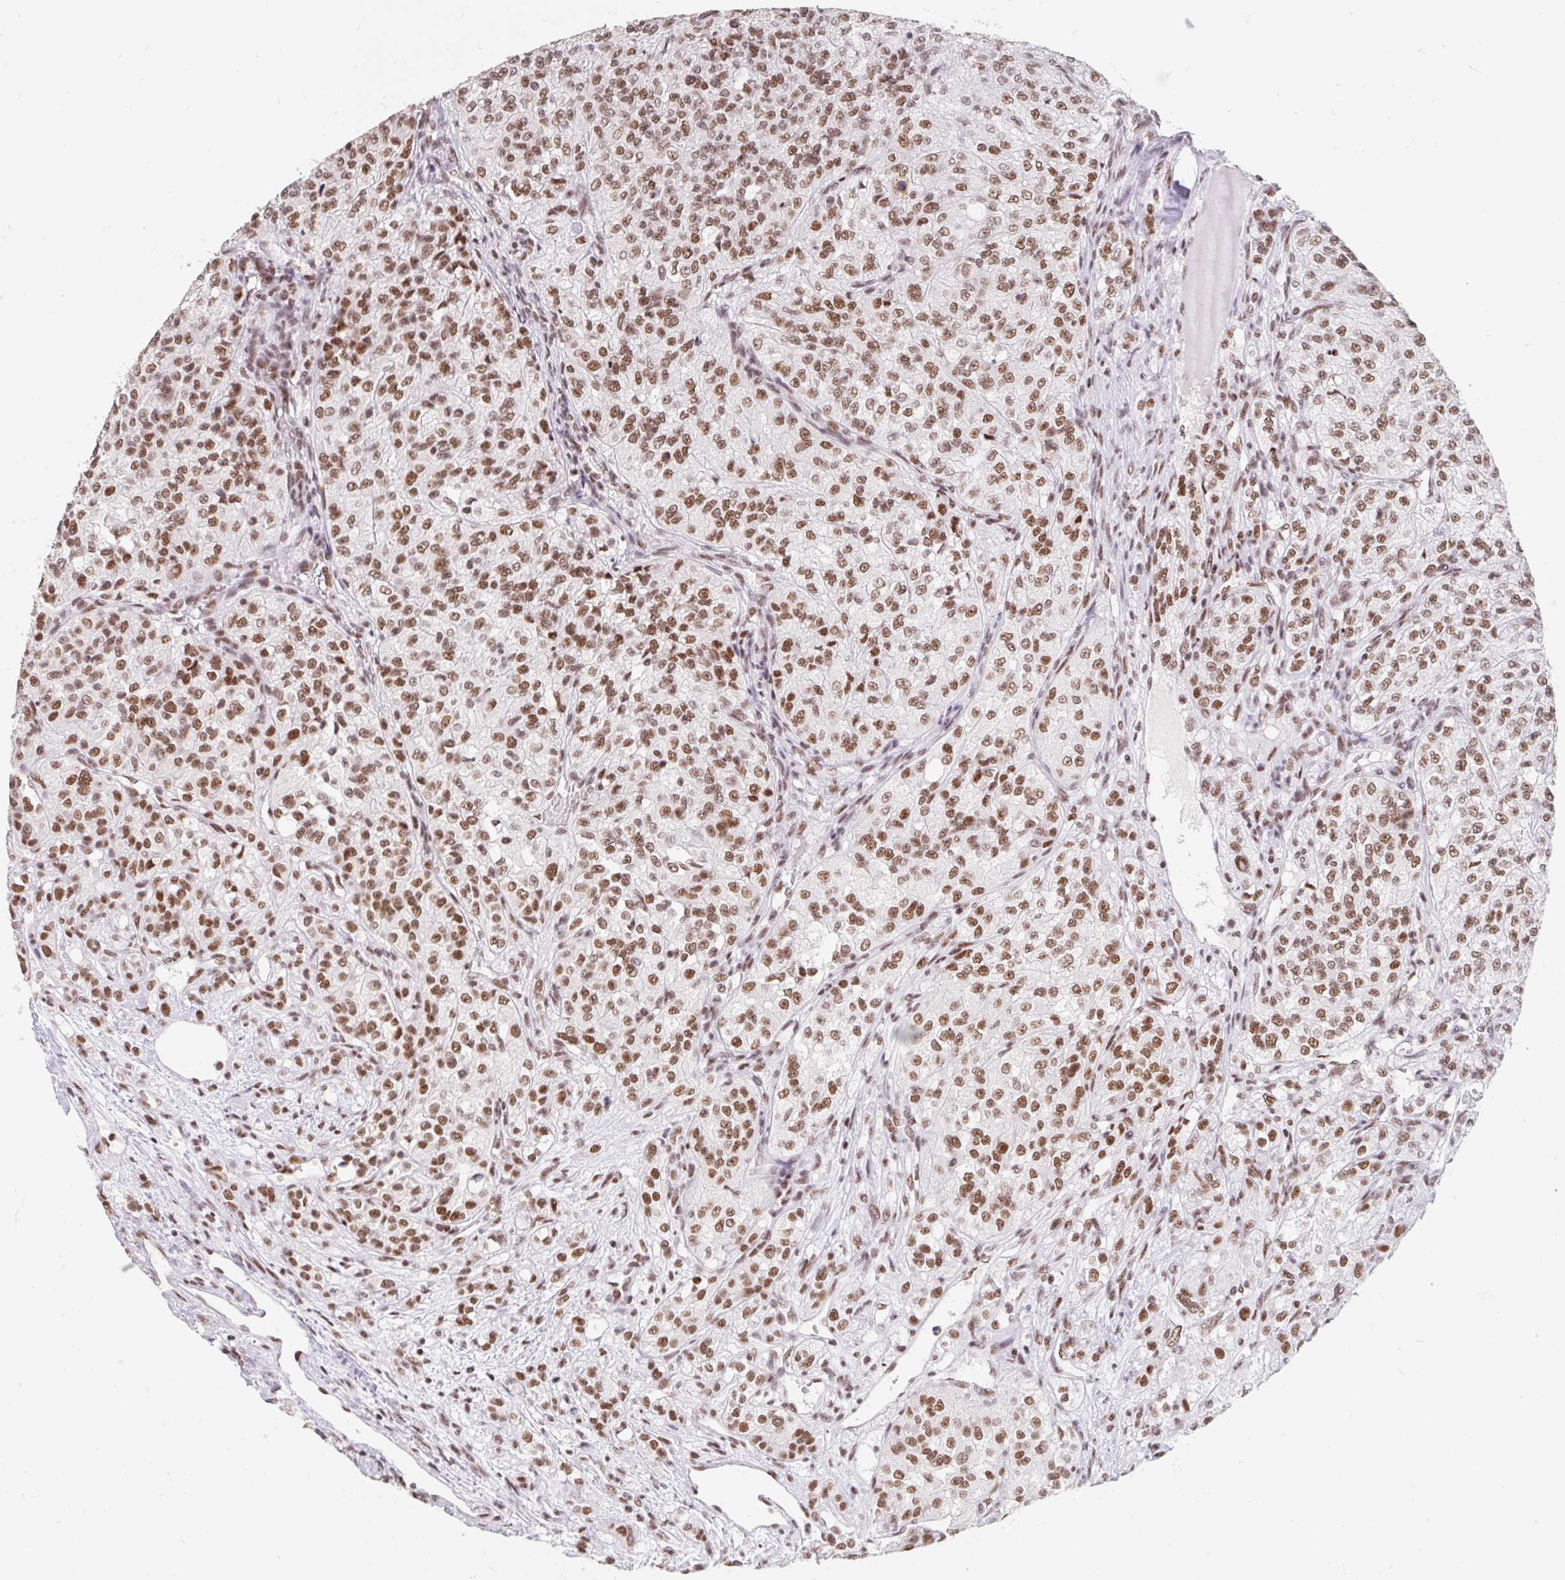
{"staining": {"intensity": "moderate", "quantity": ">75%", "location": "nuclear"}, "tissue": "renal cancer", "cell_type": "Tumor cells", "image_type": "cancer", "snomed": [{"axis": "morphology", "description": "Adenocarcinoma, NOS"}, {"axis": "topography", "description": "Kidney"}], "caption": "Human renal cancer (adenocarcinoma) stained for a protein (brown) demonstrates moderate nuclear positive staining in approximately >75% of tumor cells.", "gene": "SRSF10", "patient": {"sex": "female", "age": 63}}